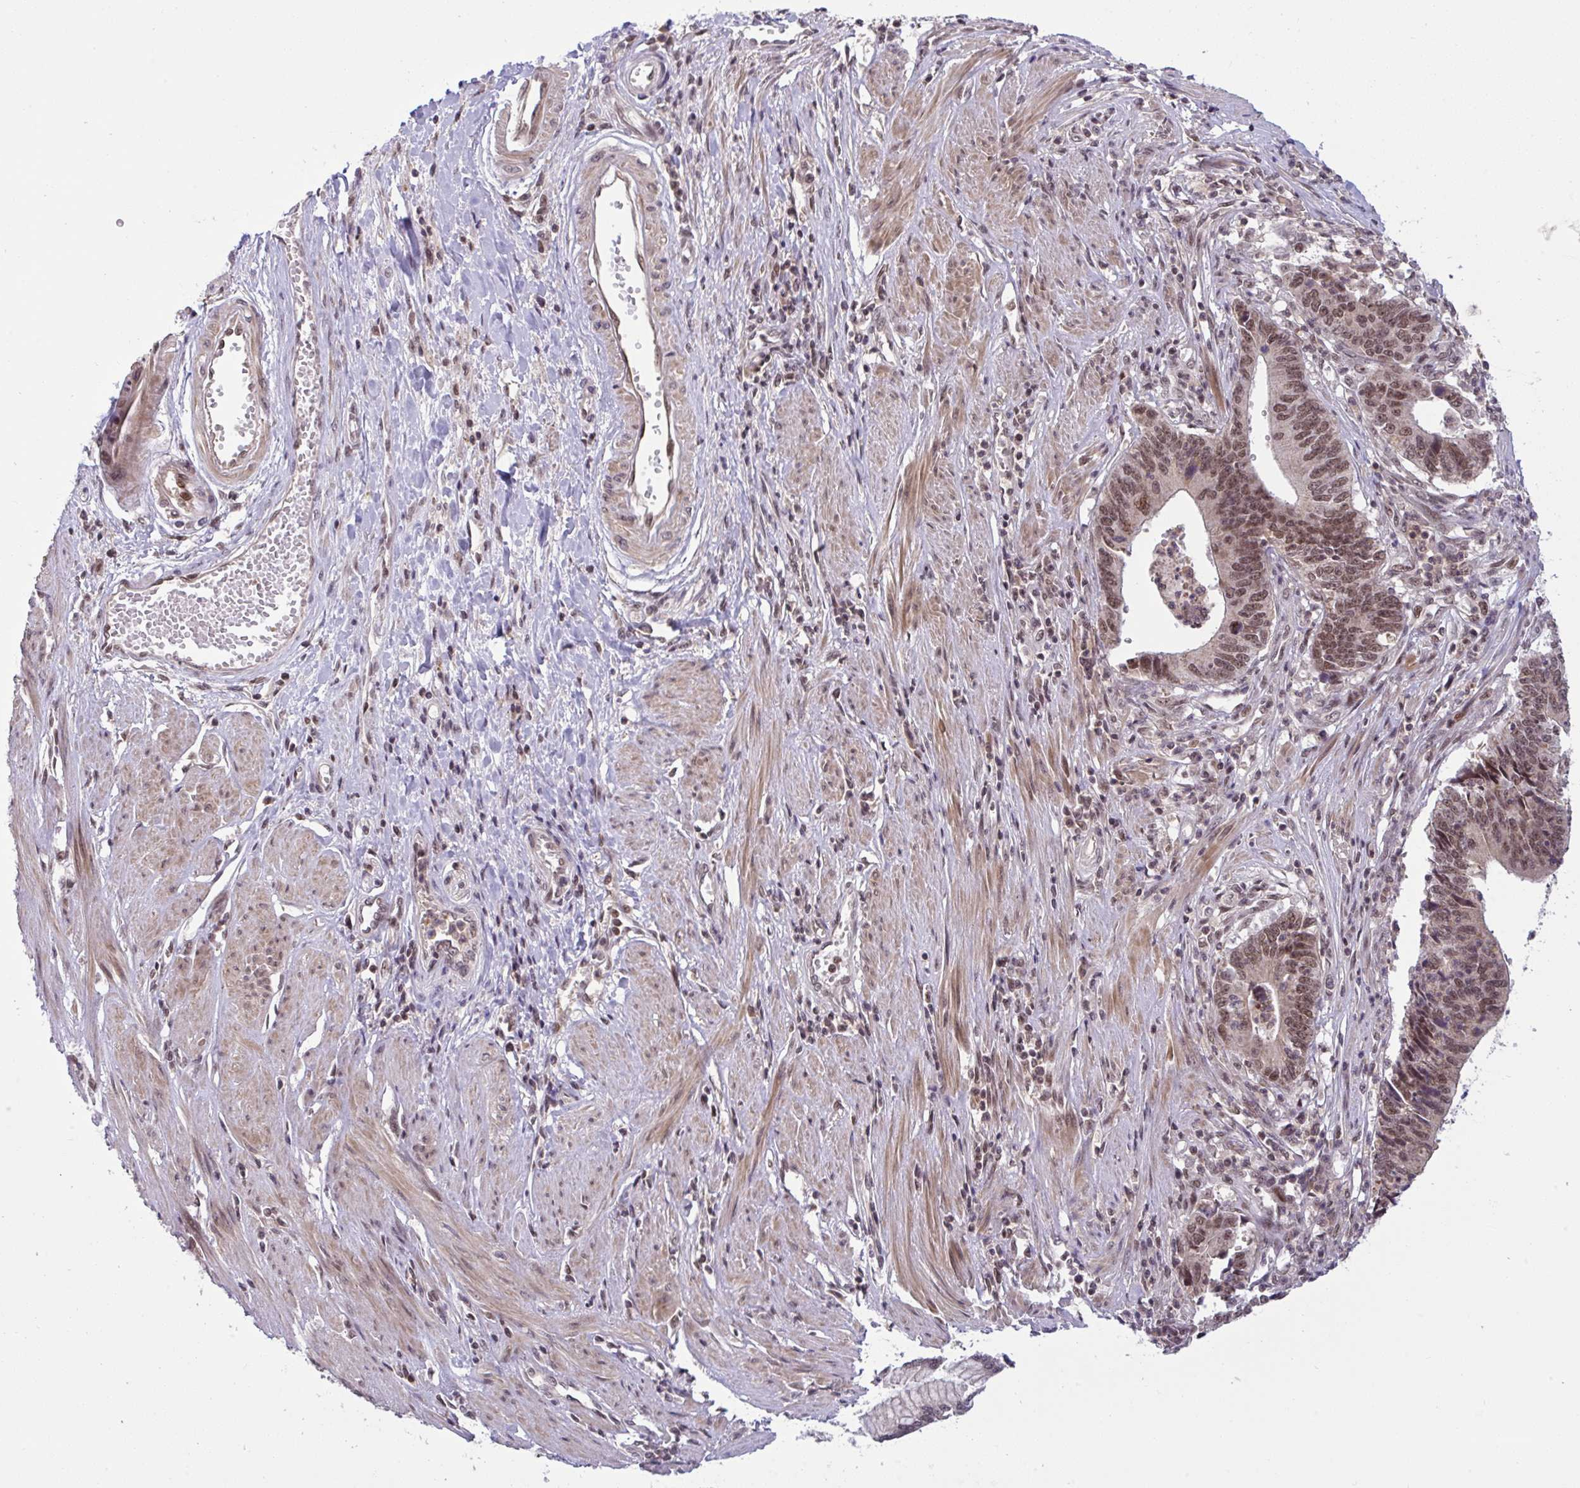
{"staining": {"intensity": "moderate", "quantity": ">75%", "location": "nuclear"}, "tissue": "stomach cancer", "cell_type": "Tumor cells", "image_type": "cancer", "snomed": [{"axis": "morphology", "description": "Adenocarcinoma, NOS"}, {"axis": "topography", "description": "Stomach"}], "caption": "A brown stain shows moderate nuclear expression of a protein in human stomach cancer tumor cells. Nuclei are stained in blue.", "gene": "KLF2", "patient": {"sex": "male", "age": 59}}